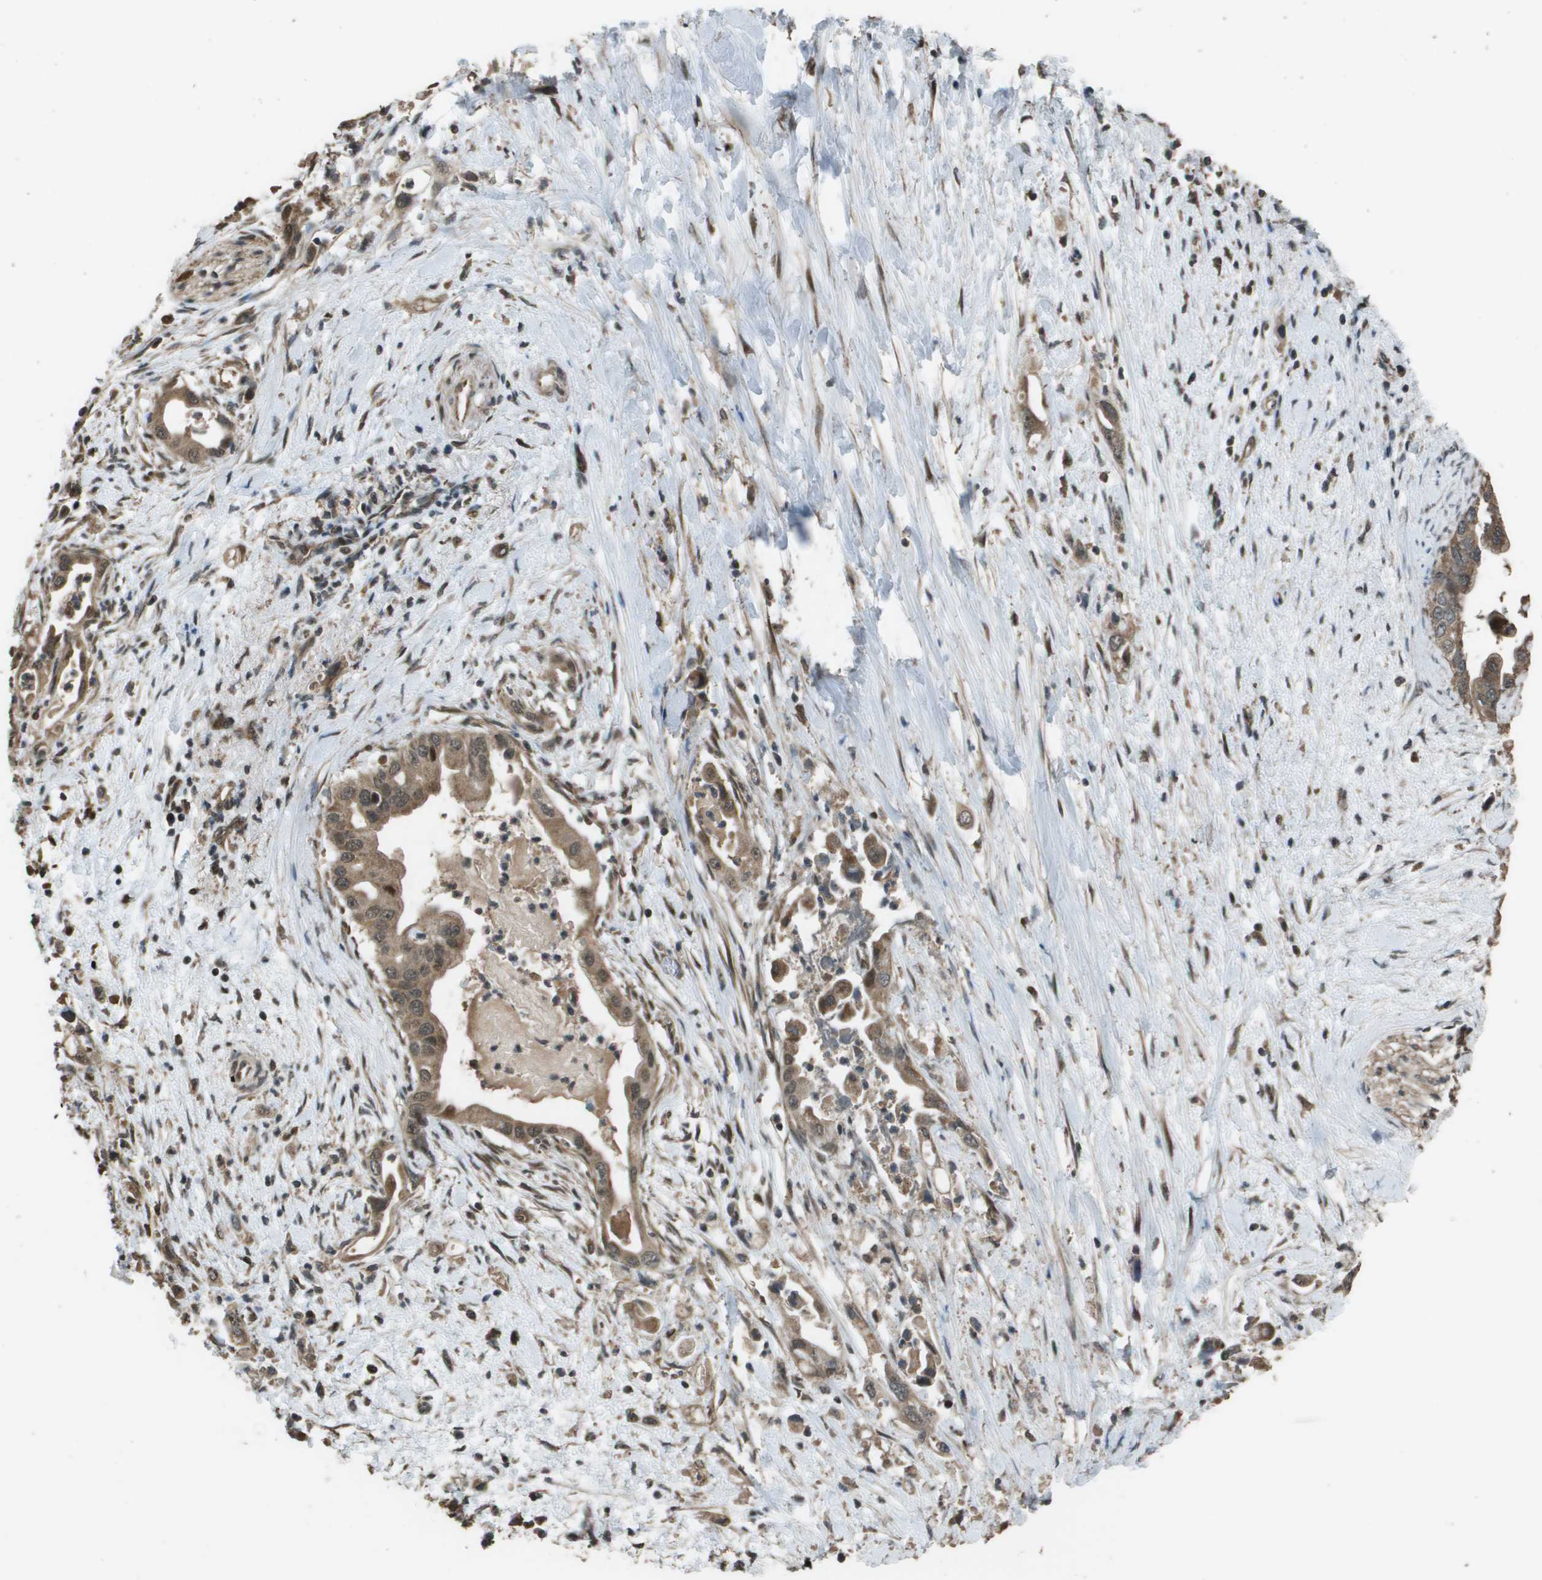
{"staining": {"intensity": "moderate", "quantity": ">75%", "location": "cytoplasmic/membranous"}, "tissue": "pancreatic cancer", "cell_type": "Tumor cells", "image_type": "cancer", "snomed": [{"axis": "morphology", "description": "Adenocarcinoma, NOS"}, {"axis": "topography", "description": "Pancreas"}], "caption": "Pancreatic cancer (adenocarcinoma) stained for a protein reveals moderate cytoplasmic/membranous positivity in tumor cells. The protein of interest is stained brown, and the nuclei are stained in blue (DAB IHC with brightfield microscopy, high magnification).", "gene": "FIG4", "patient": {"sex": "male", "age": 55}}